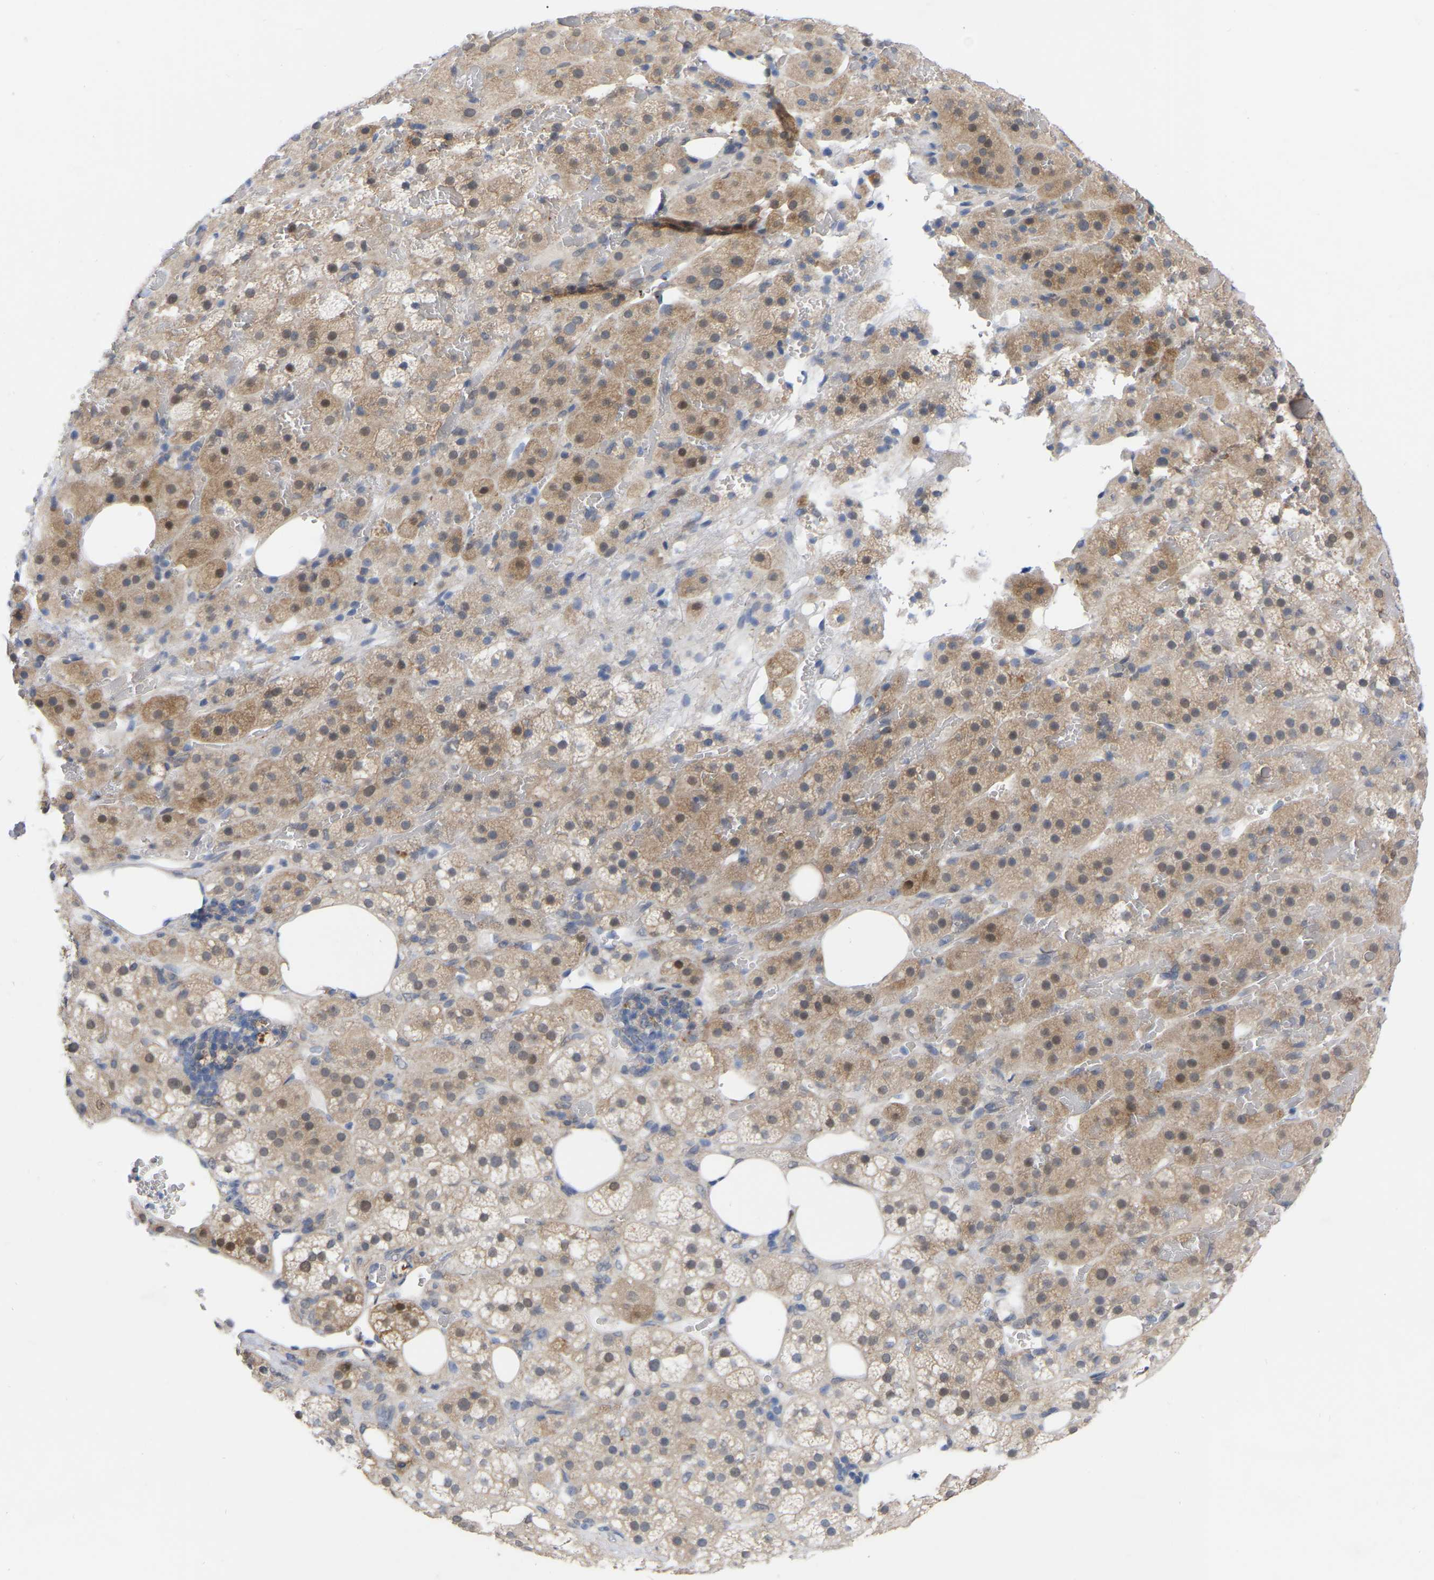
{"staining": {"intensity": "moderate", "quantity": "25%-75%", "location": "cytoplasmic/membranous,nuclear"}, "tissue": "adrenal gland", "cell_type": "Glandular cells", "image_type": "normal", "snomed": [{"axis": "morphology", "description": "Normal tissue, NOS"}, {"axis": "topography", "description": "Adrenal gland"}], "caption": "An immunohistochemistry (IHC) image of benign tissue is shown. Protein staining in brown labels moderate cytoplasmic/membranous,nuclear positivity in adrenal gland within glandular cells. The protein of interest is stained brown, and the nuclei are stained in blue (DAB IHC with brightfield microscopy, high magnification).", "gene": "UBE4B", "patient": {"sex": "female", "age": 59}}